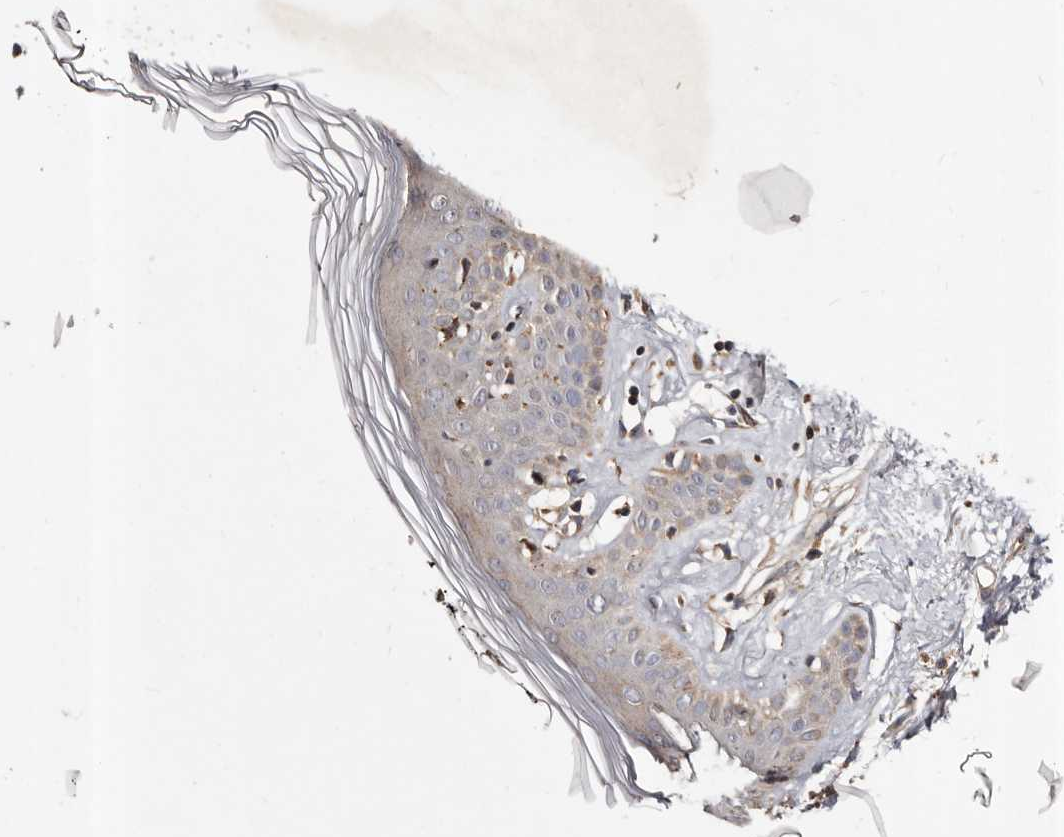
{"staining": {"intensity": "moderate", "quantity": ">75%", "location": "cytoplasmic/membranous"}, "tissue": "skin", "cell_type": "Fibroblasts", "image_type": "normal", "snomed": [{"axis": "morphology", "description": "Normal tissue, NOS"}, {"axis": "topography", "description": "Skin"}], "caption": "Immunohistochemical staining of unremarkable skin displays medium levels of moderate cytoplasmic/membranous expression in approximately >75% of fibroblasts. (DAB IHC with brightfield microscopy, high magnification).", "gene": "STEAP2", "patient": {"sex": "female", "age": 64}}